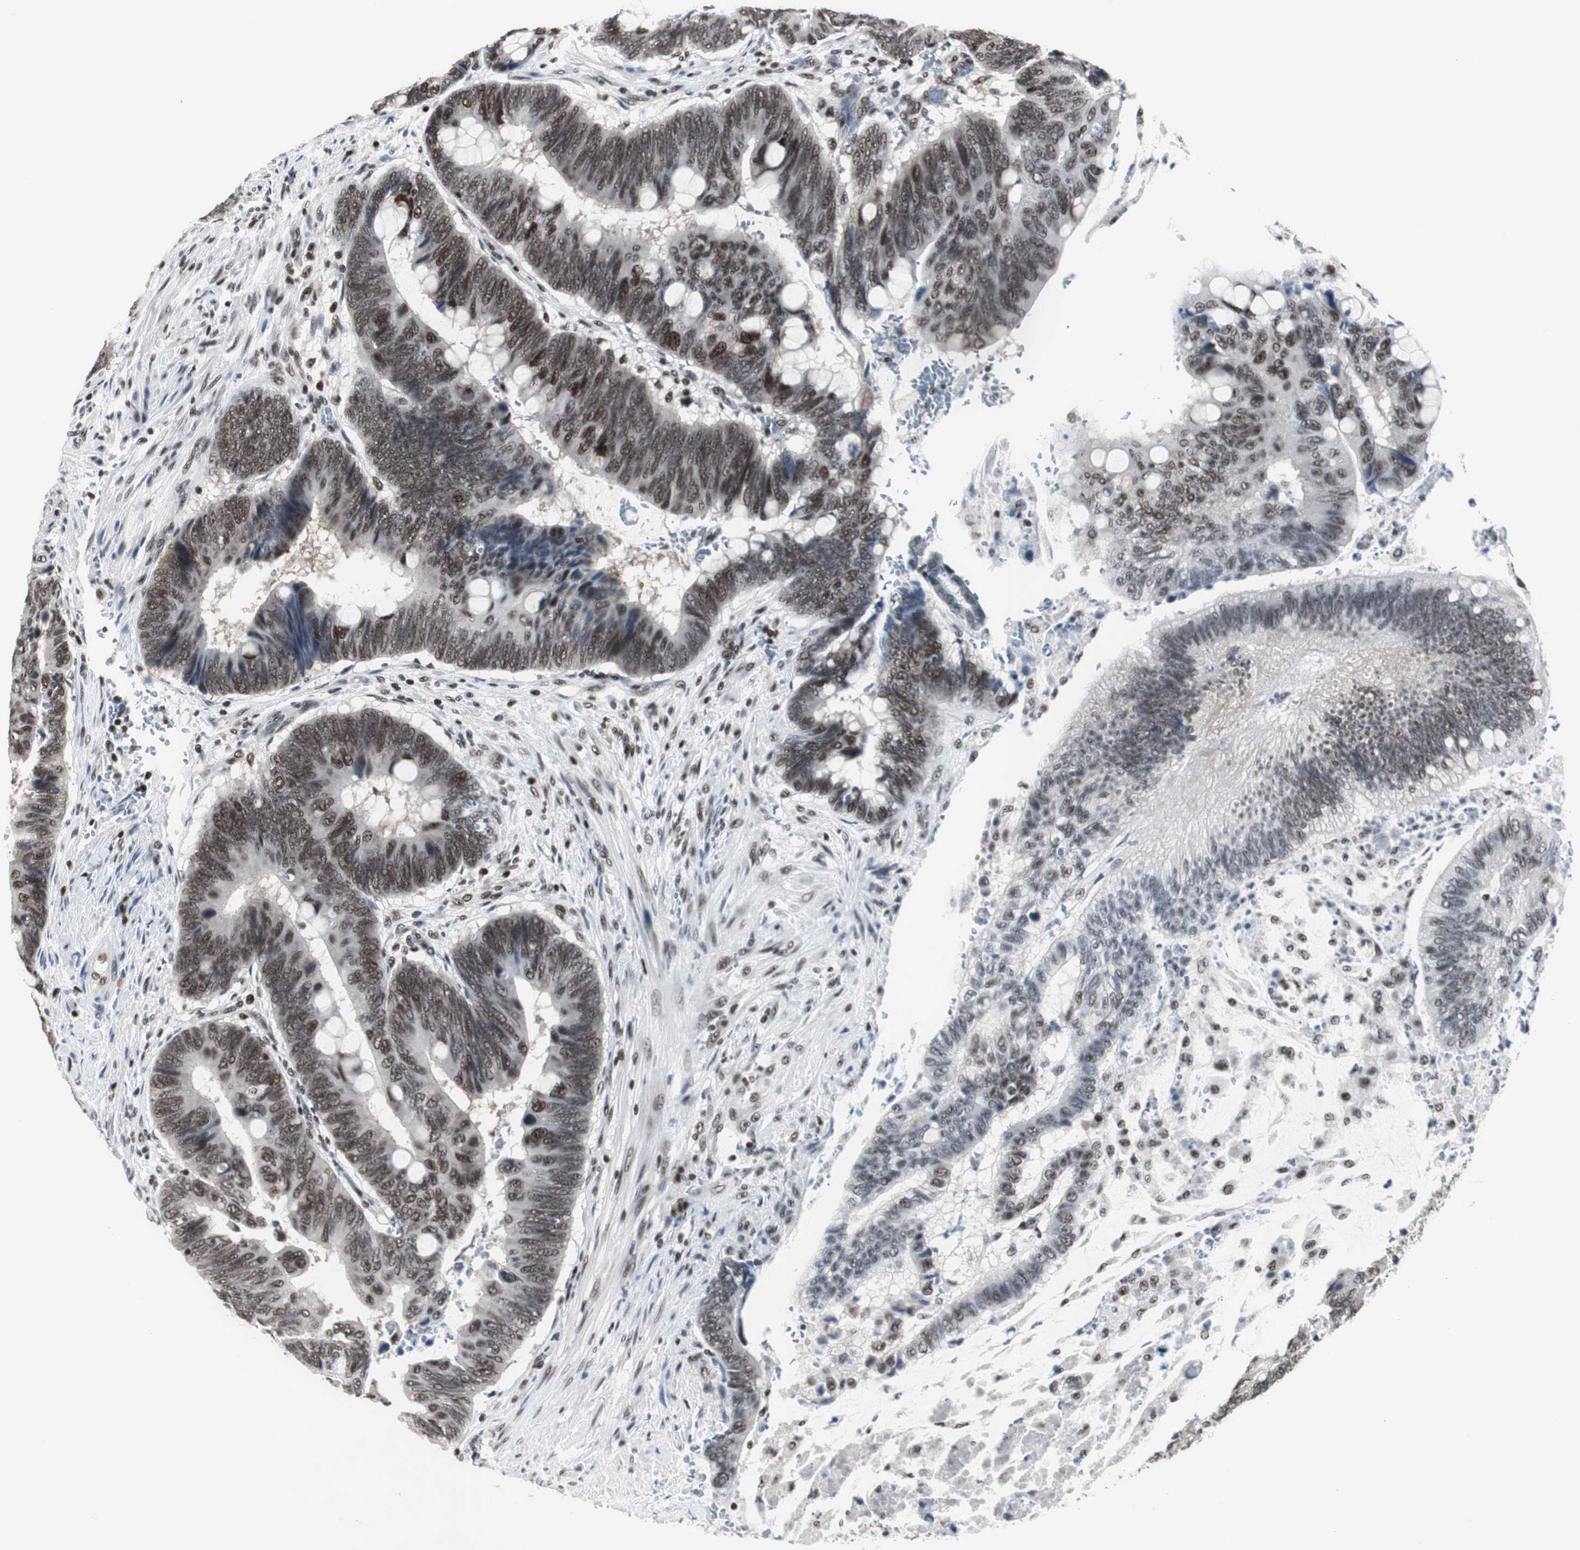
{"staining": {"intensity": "strong", "quantity": ">75%", "location": "nuclear"}, "tissue": "colorectal cancer", "cell_type": "Tumor cells", "image_type": "cancer", "snomed": [{"axis": "morphology", "description": "Normal tissue, NOS"}, {"axis": "morphology", "description": "Adenocarcinoma, NOS"}, {"axis": "topography", "description": "Rectum"}], "caption": "Protein expression analysis of colorectal adenocarcinoma reveals strong nuclear expression in approximately >75% of tumor cells.", "gene": "RAD9A", "patient": {"sex": "male", "age": 92}}